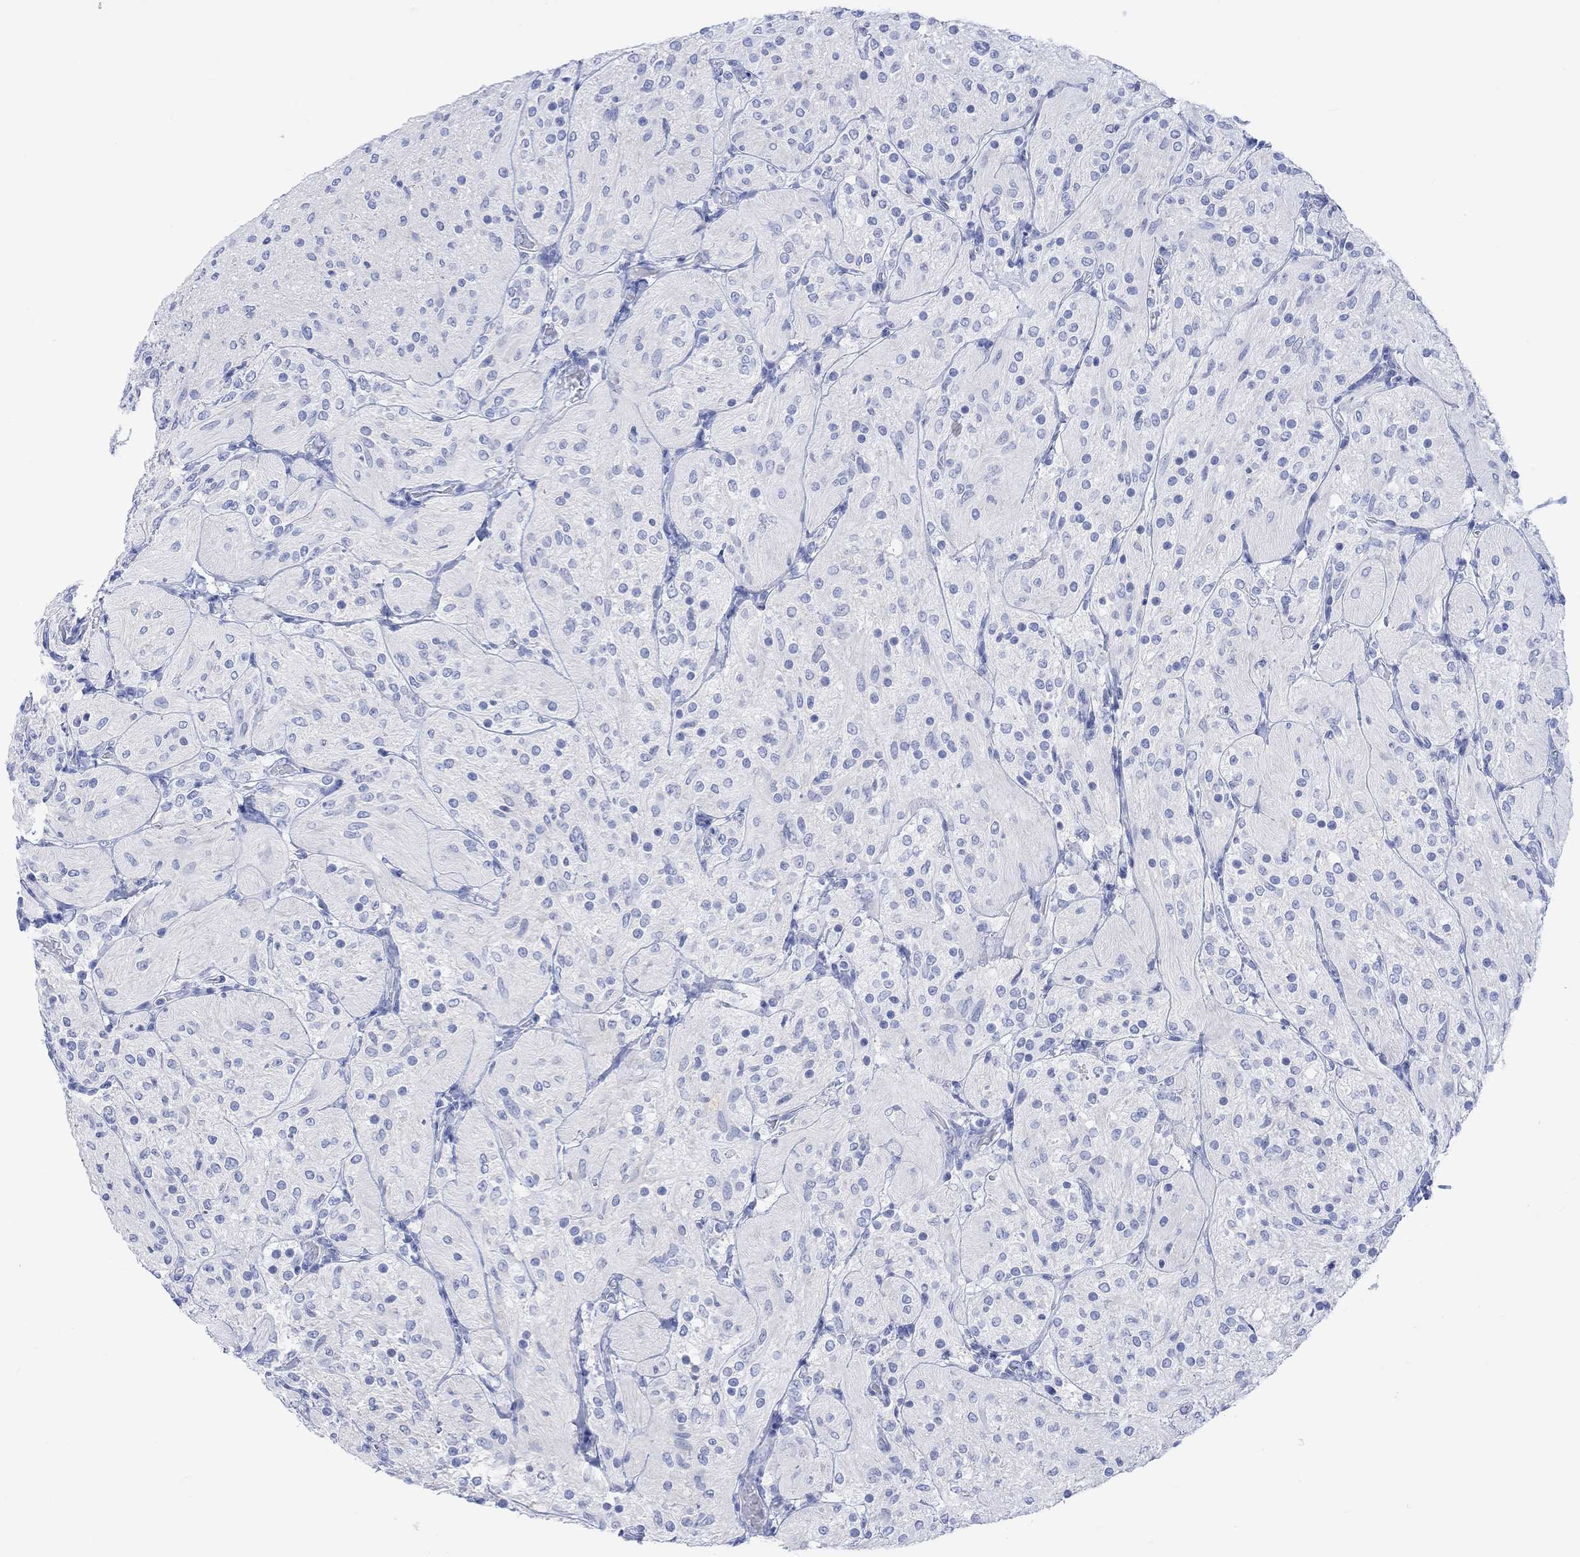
{"staining": {"intensity": "negative", "quantity": "none", "location": "none"}, "tissue": "glioma", "cell_type": "Tumor cells", "image_type": "cancer", "snomed": [{"axis": "morphology", "description": "Glioma, malignant, Low grade"}, {"axis": "topography", "description": "Brain"}], "caption": "Tumor cells show no significant protein staining in glioma.", "gene": "CALCA", "patient": {"sex": "male", "age": 3}}